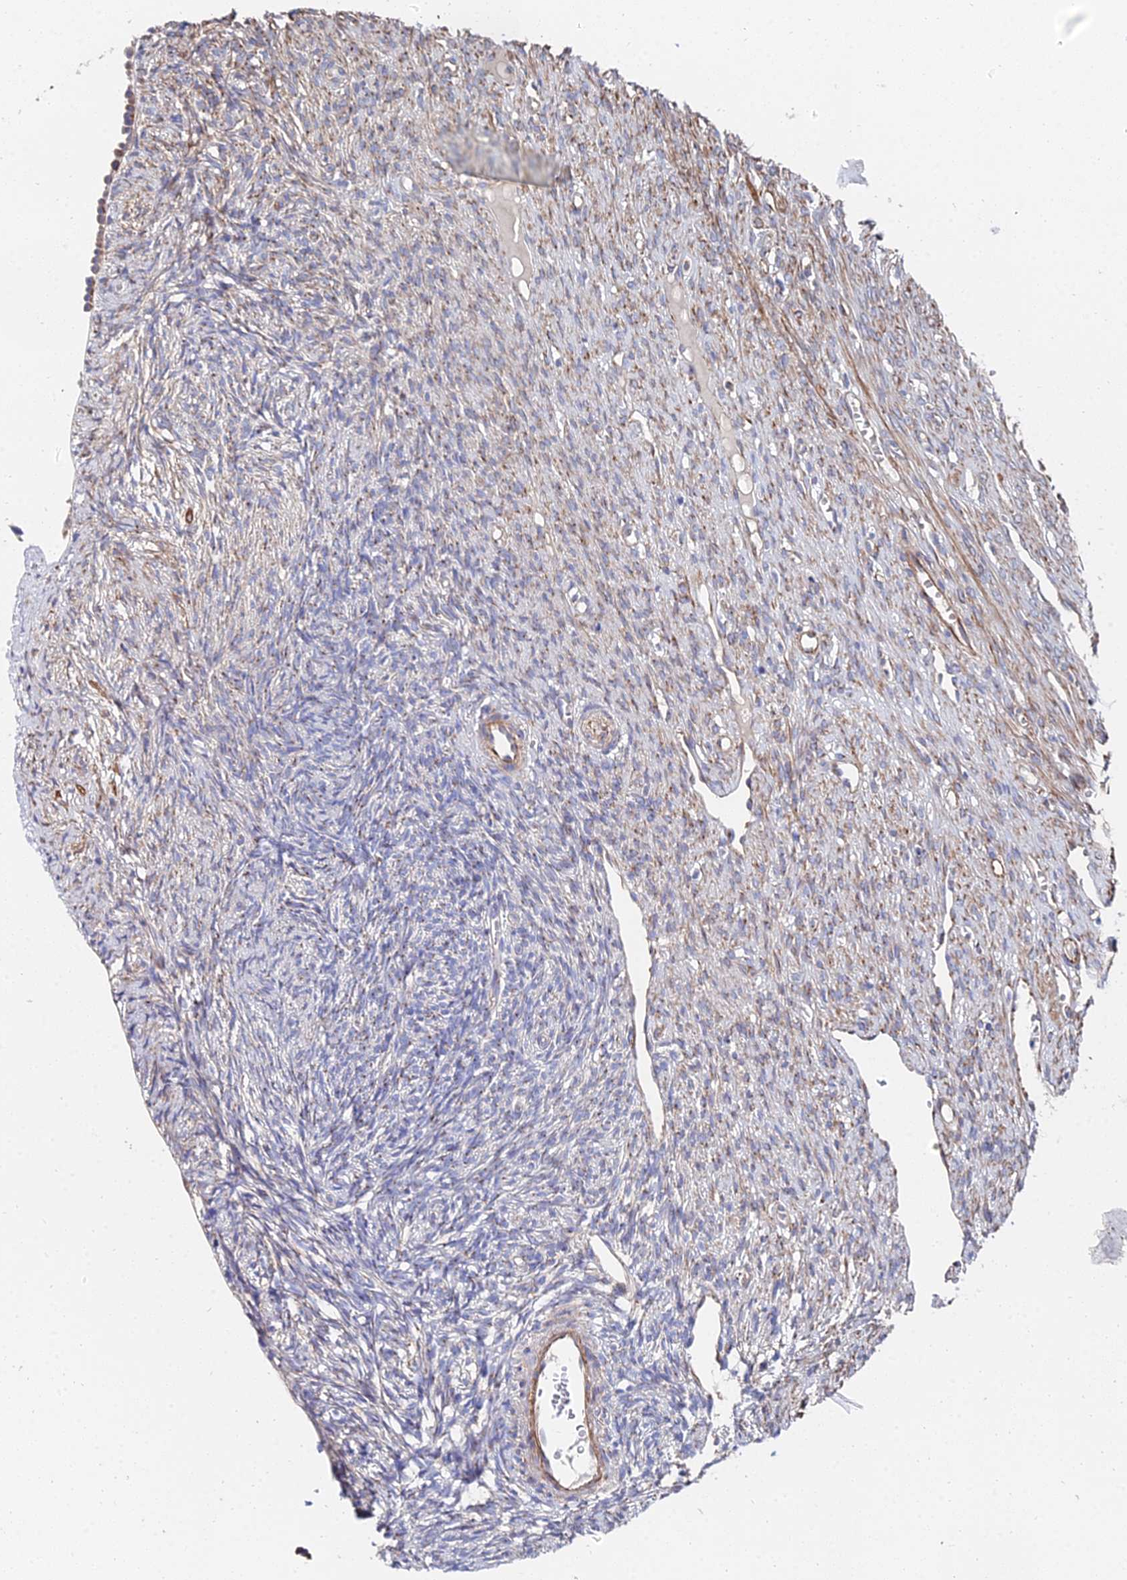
{"staining": {"intensity": "moderate", "quantity": "<25%", "location": "cytoplasmic/membranous"}, "tissue": "ovary", "cell_type": "Ovarian stroma cells", "image_type": "normal", "snomed": [{"axis": "morphology", "description": "Normal tissue, NOS"}, {"axis": "topography", "description": "Ovary"}], "caption": "Ovary was stained to show a protein in brown. There is low levels of moderate cytoplasmic/membranous positivity in approximately <25% of ovarian stroma cells. (DAB (3,3'-diaminobenzidine) IHC with brightfield microscopy, high magnification).", "gene": "BORCS8", "patient": {"sex": "female", "age": 51}}